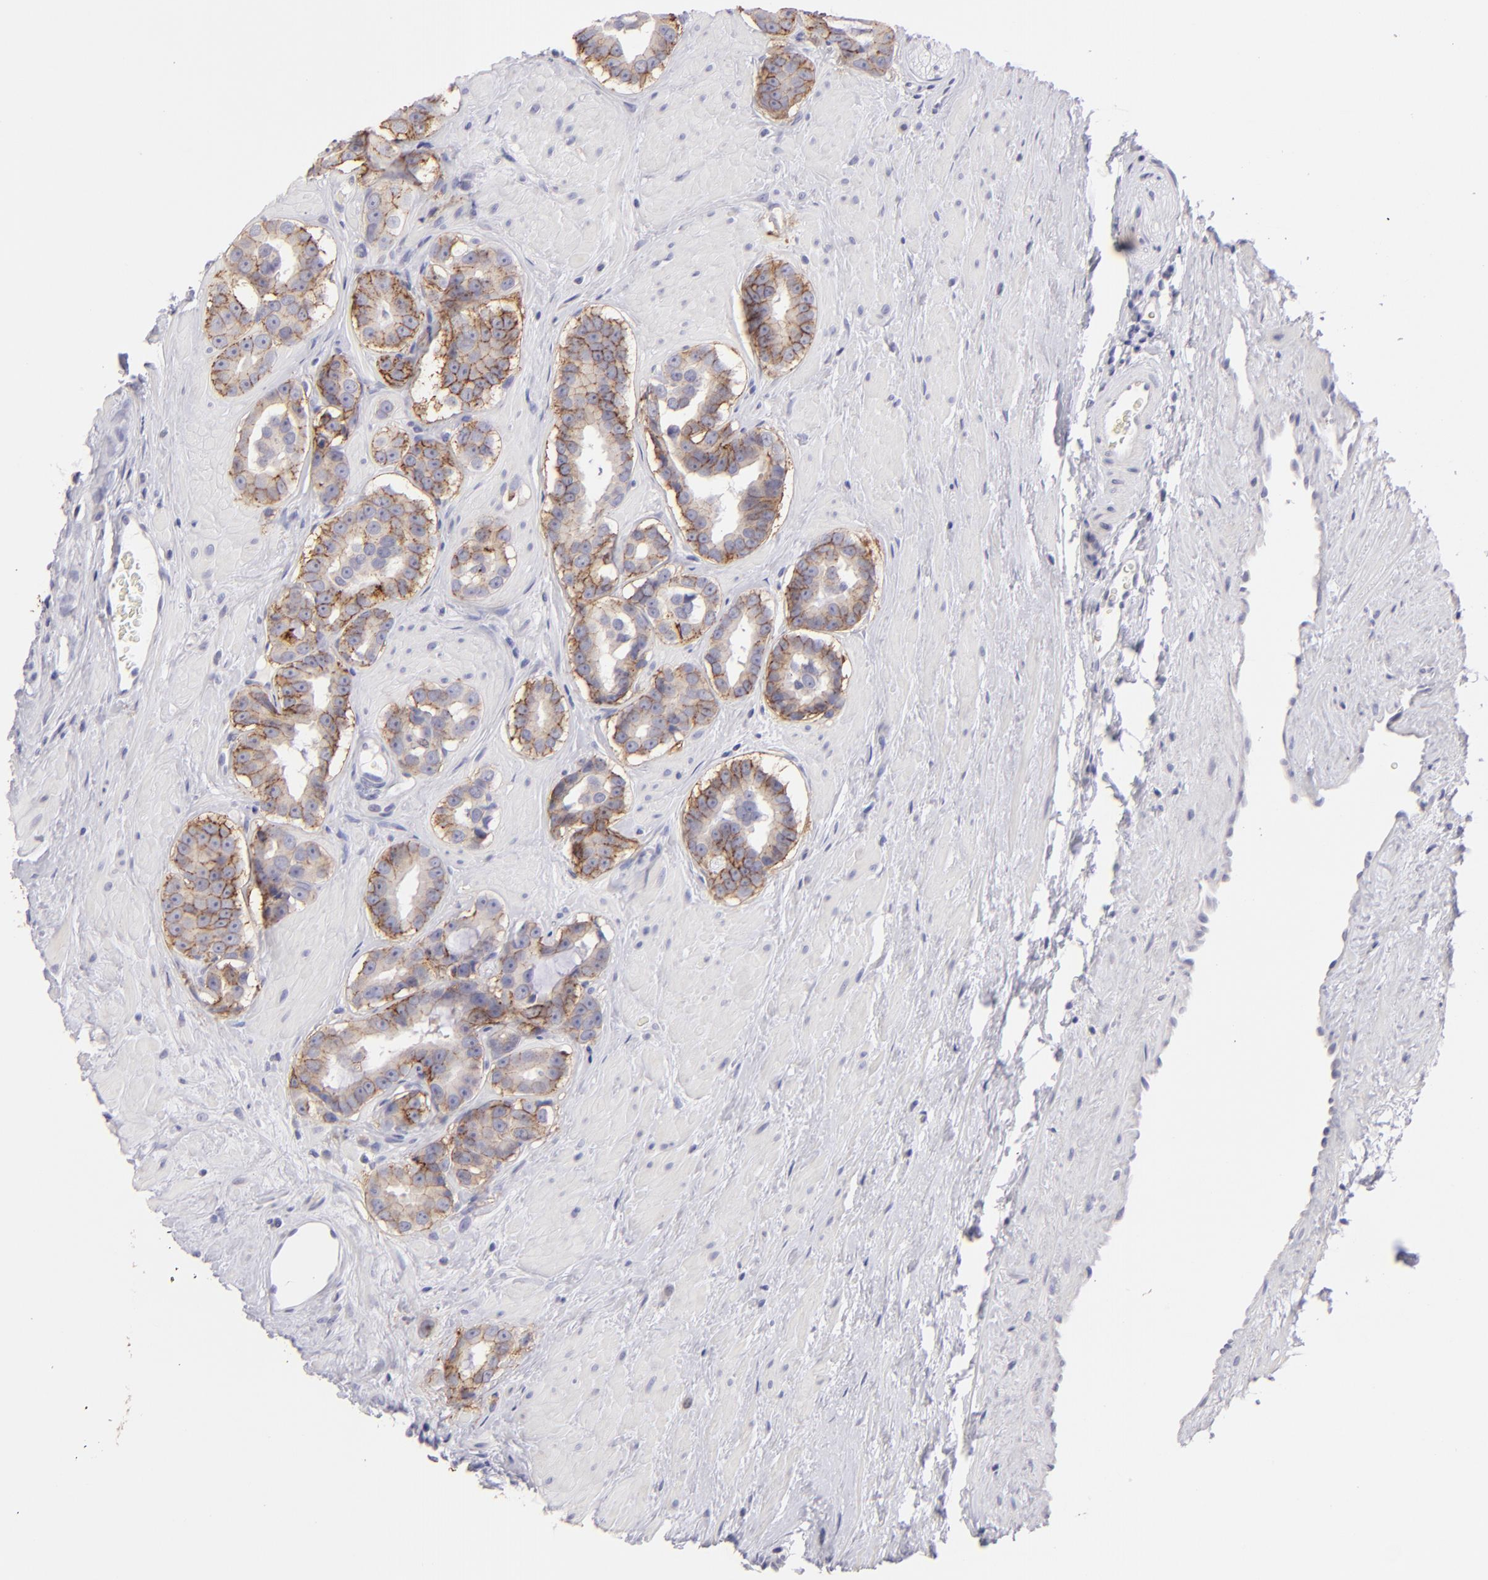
{"staining": {"intensity": "moderate", "quantity": ">75%", "location": "cytoplasmic/membranous"}, "tissue": "prostate cancer", "cell_type": "Tumor cells", "image_type": "cancer", "snomed": [{"axis": "morphology", "description": "Adenocarcinoma, Low grade"}, {"axis": "topography", "description": "Prostate"}], "caption": "Moderate cytoplasmic/membranous protein expression is appreciated in about >75% of tumor cells in prostate cancer (adenocarcinoma (low-grade)).", "gene": "CLDN4", "patient": {"sex": "male", "age": 59}}